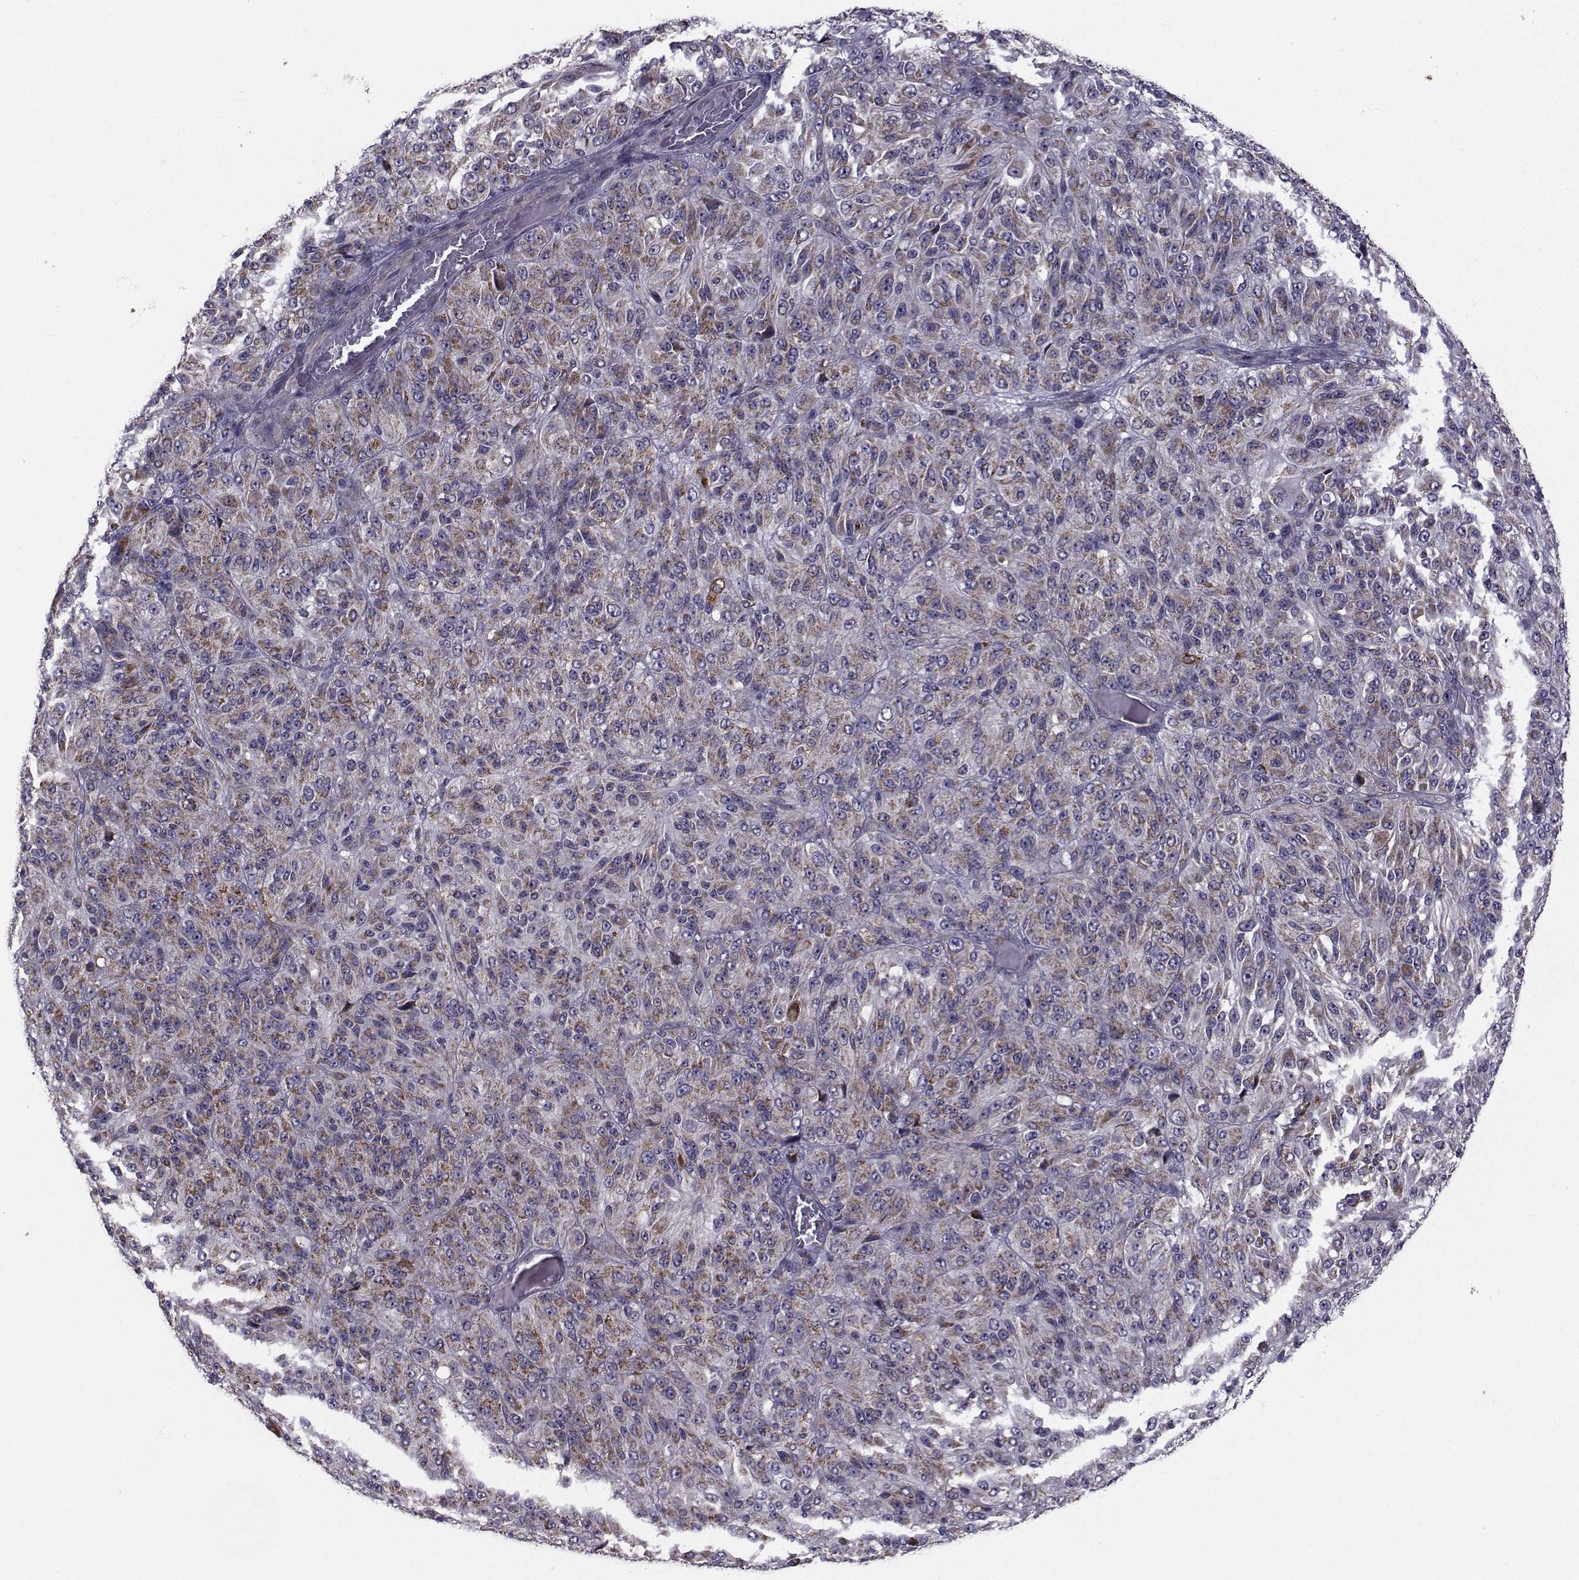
{"staining": {"intensity": "negative", "quantity": "none", "location": "none"}, "tissue": "melanoma", "cell_type": "Tumor cells", "image_type": "cancer", "snomed": [{"axis": "morphology", "description": "Malignant melanoma, Metastatic site"}, {"axis": "topography", "description": "Brain"}], "caption": "Tumor cells are negative for brown protein staining in melanoma. (DAB immunohistochemistry with hematoxylin counter stain).", "gene": "CFAP74", "patient": {"sex": "female", "age": 56}}